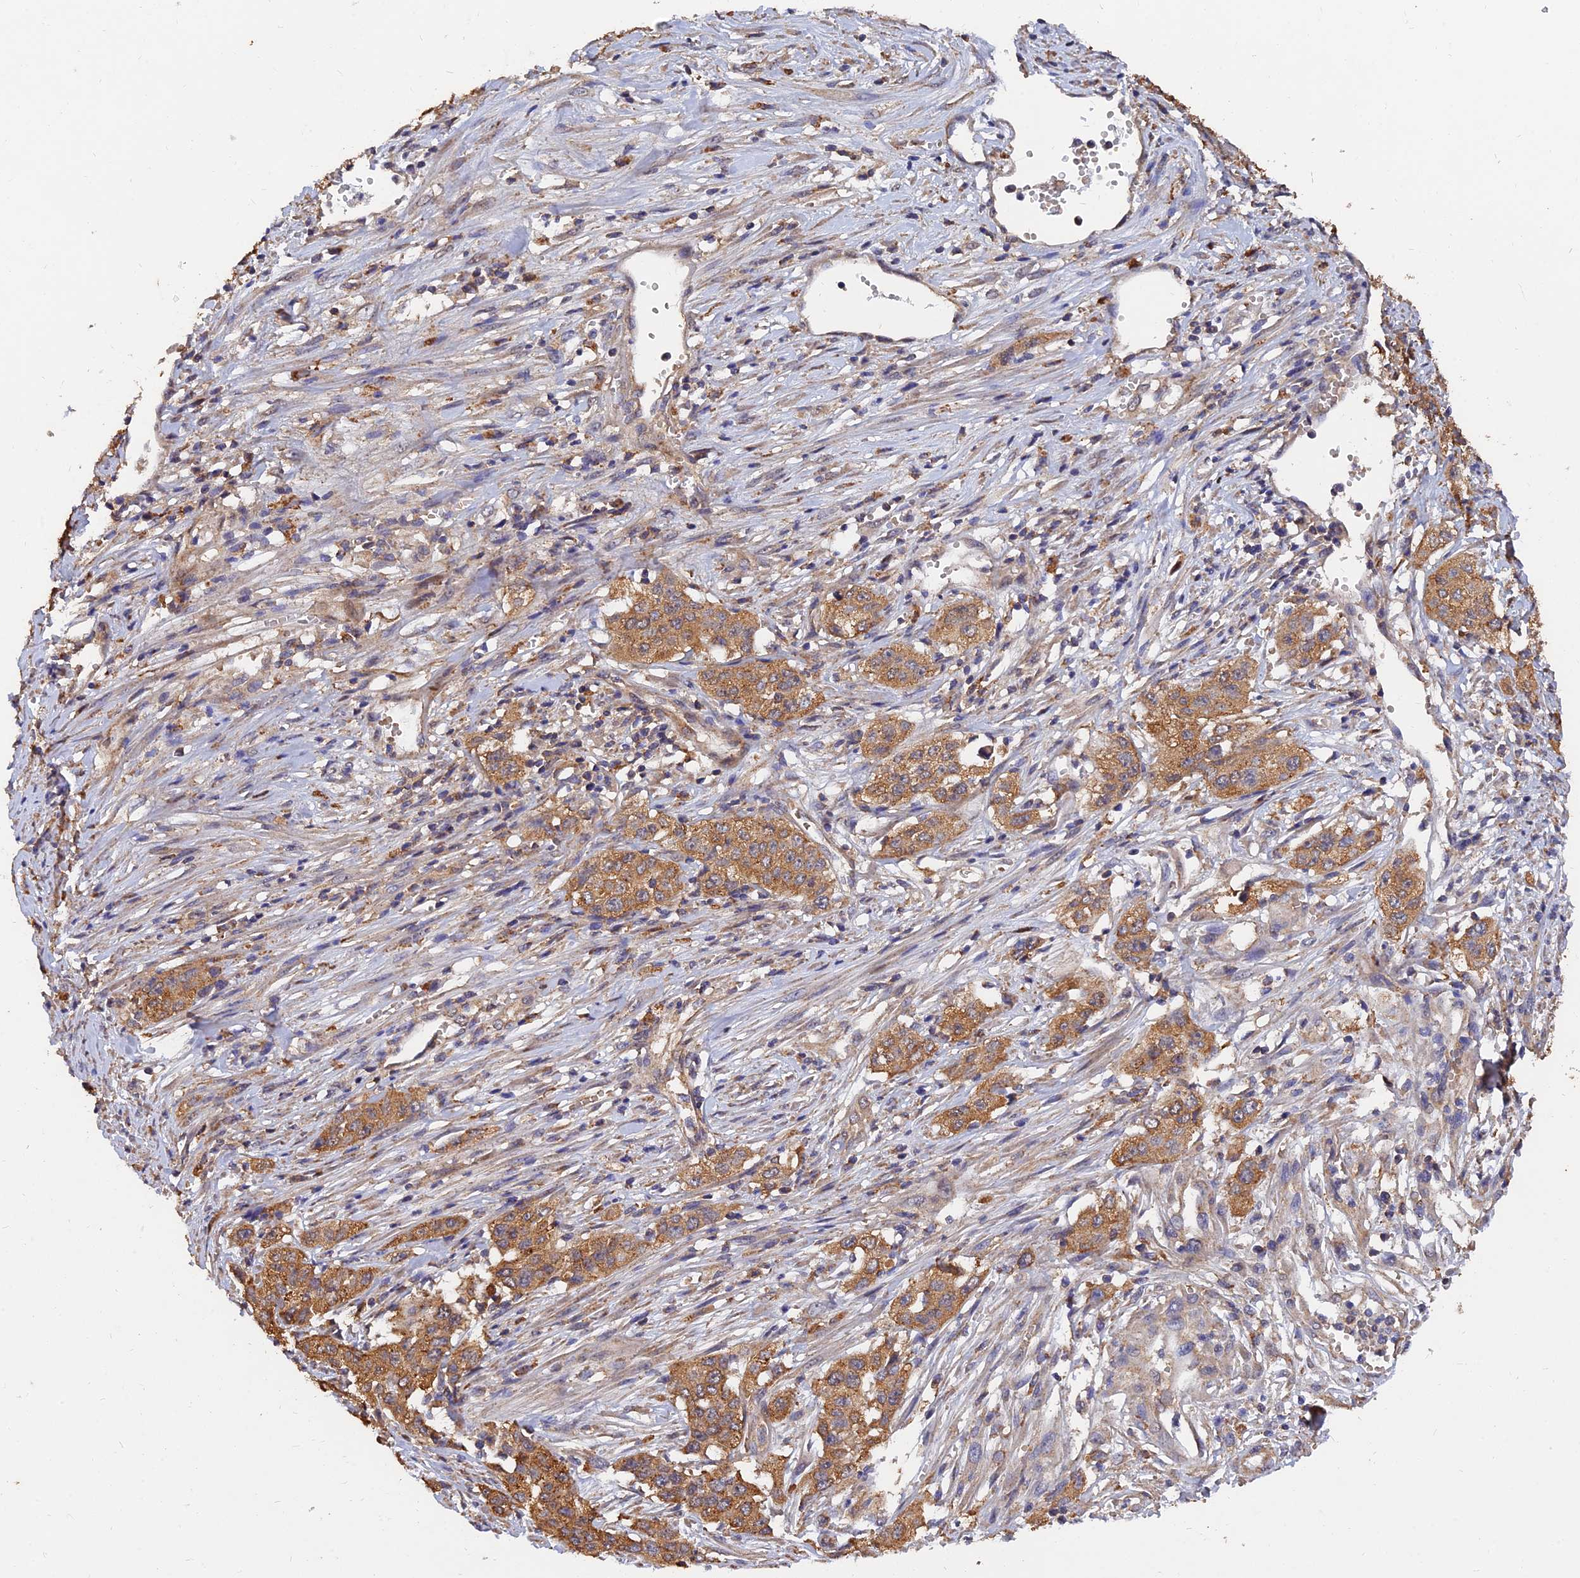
{"staining": {"intensity": "moderate", "quantity": ">75%", "location": "cytoplasmic/membranous"}, "tissue": "stomach cancer", "cell_type": "Tumor cells", "image_type": "cancer", "snomed": [{"axis": "morphology", "description": "Adenocarcinoma, NOS"}, {"axis": "topography", "description": "Stomach, upper"}], "caption": "The immunohistochemical stain shows moderate cytoplasmic/membranous expression in tumor cells of stomach cancer tissue. The staining is performed using DAB (3,3'-diaminobenzidine) brown chromogen to label protein expression. The nuclei are counter-stained blue using hematoxylin.", "gene": "SLC38A11", "patient": {"sex": "male", "age": 62}}